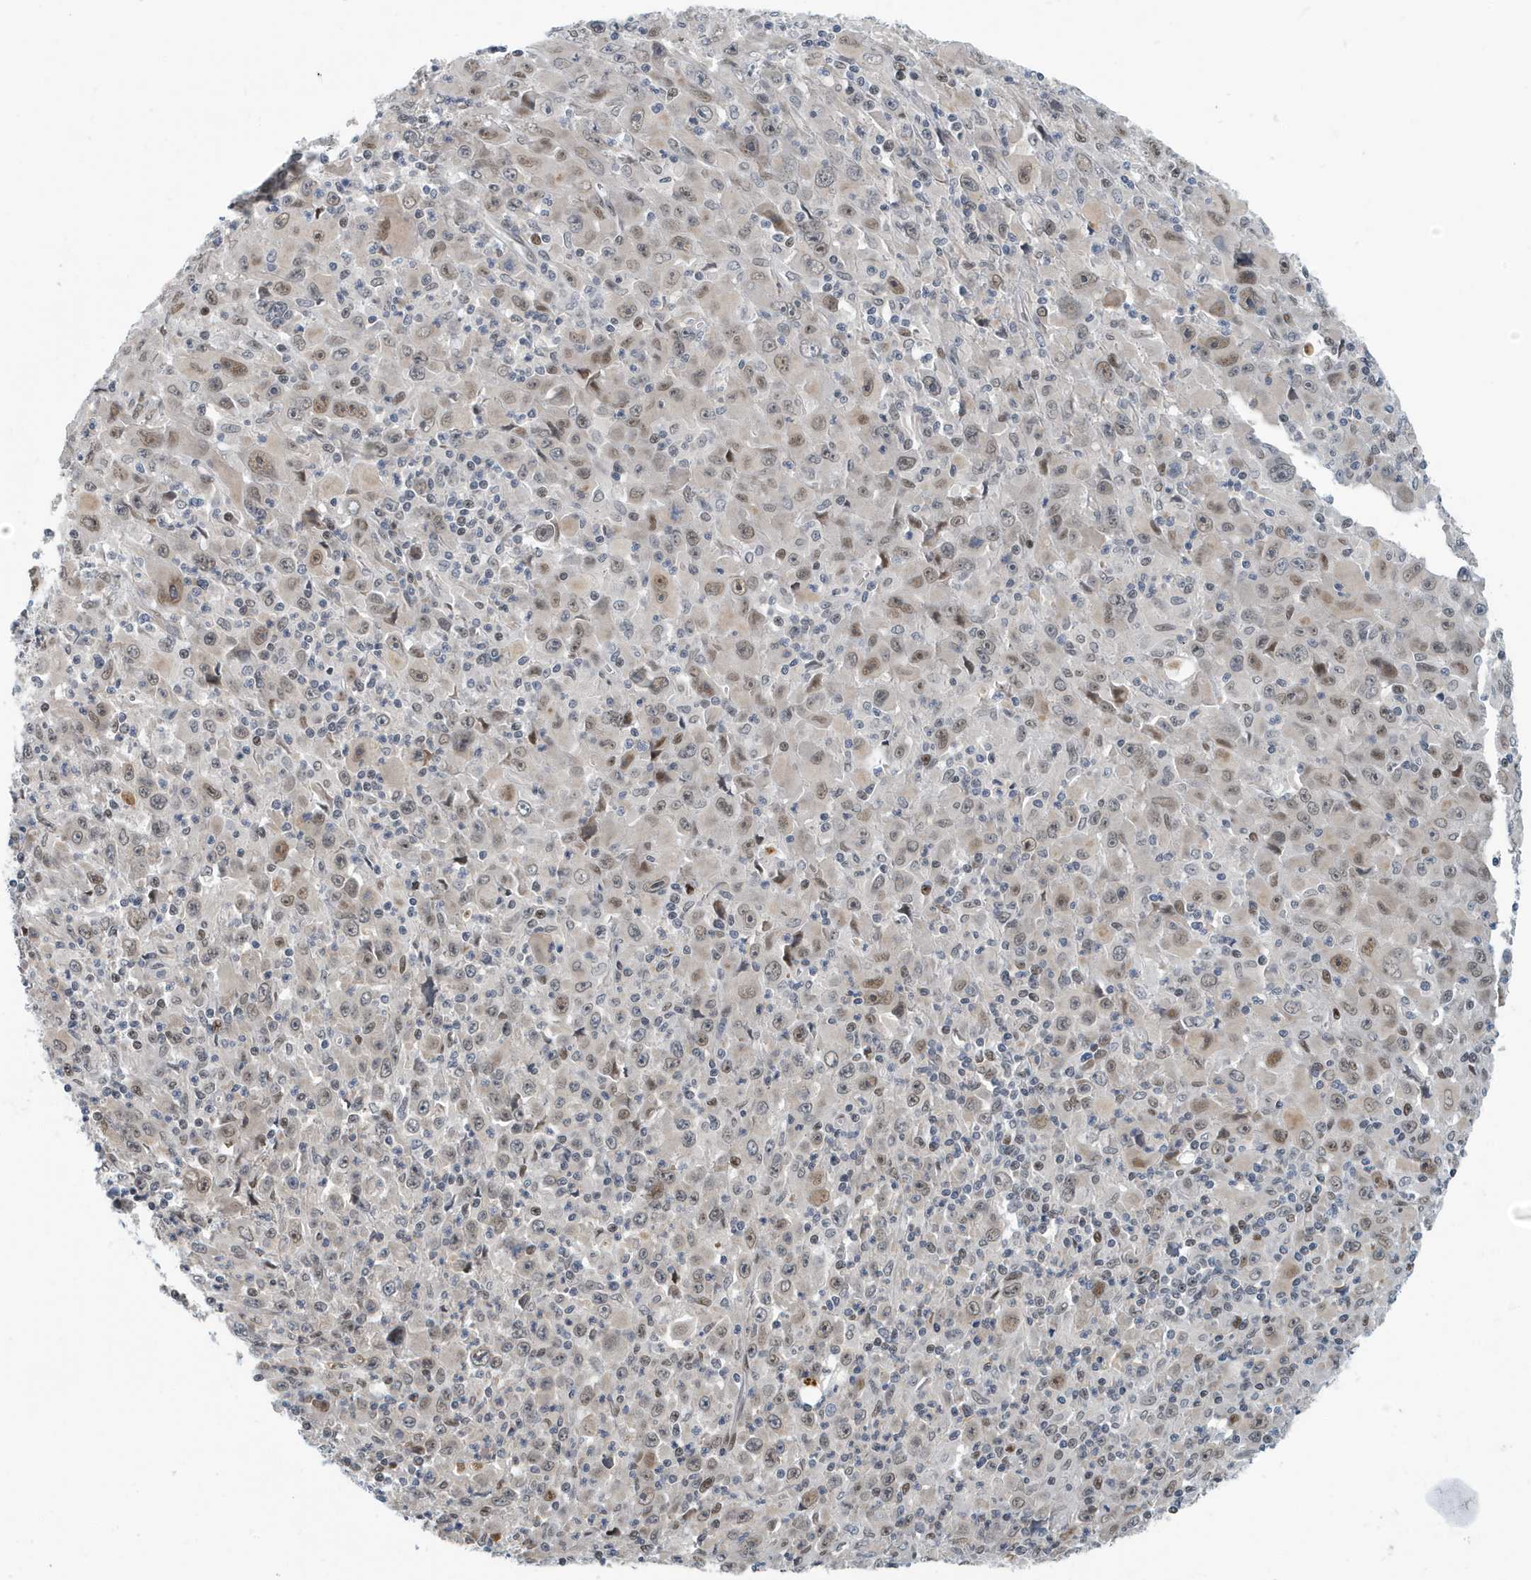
{"staining": {"intensity": "moderate", "quantity": "25%-75%", "location": "nuclear"}, "tissue": "melanoma", "cell_type": "Tumor cells", "image_type": "cancer", "snomed": [{"axis": "morphology", "description": "Malignant melanoma, Metastatic site"}, {"axis": "topography", "description": "Skin"}], "caption": "A brown stain labels moderate nuclear positivity of a protein in human melanoma tumor cells.", "gene": "KIF15", "patient": {"sex": "female", "age": 56}}